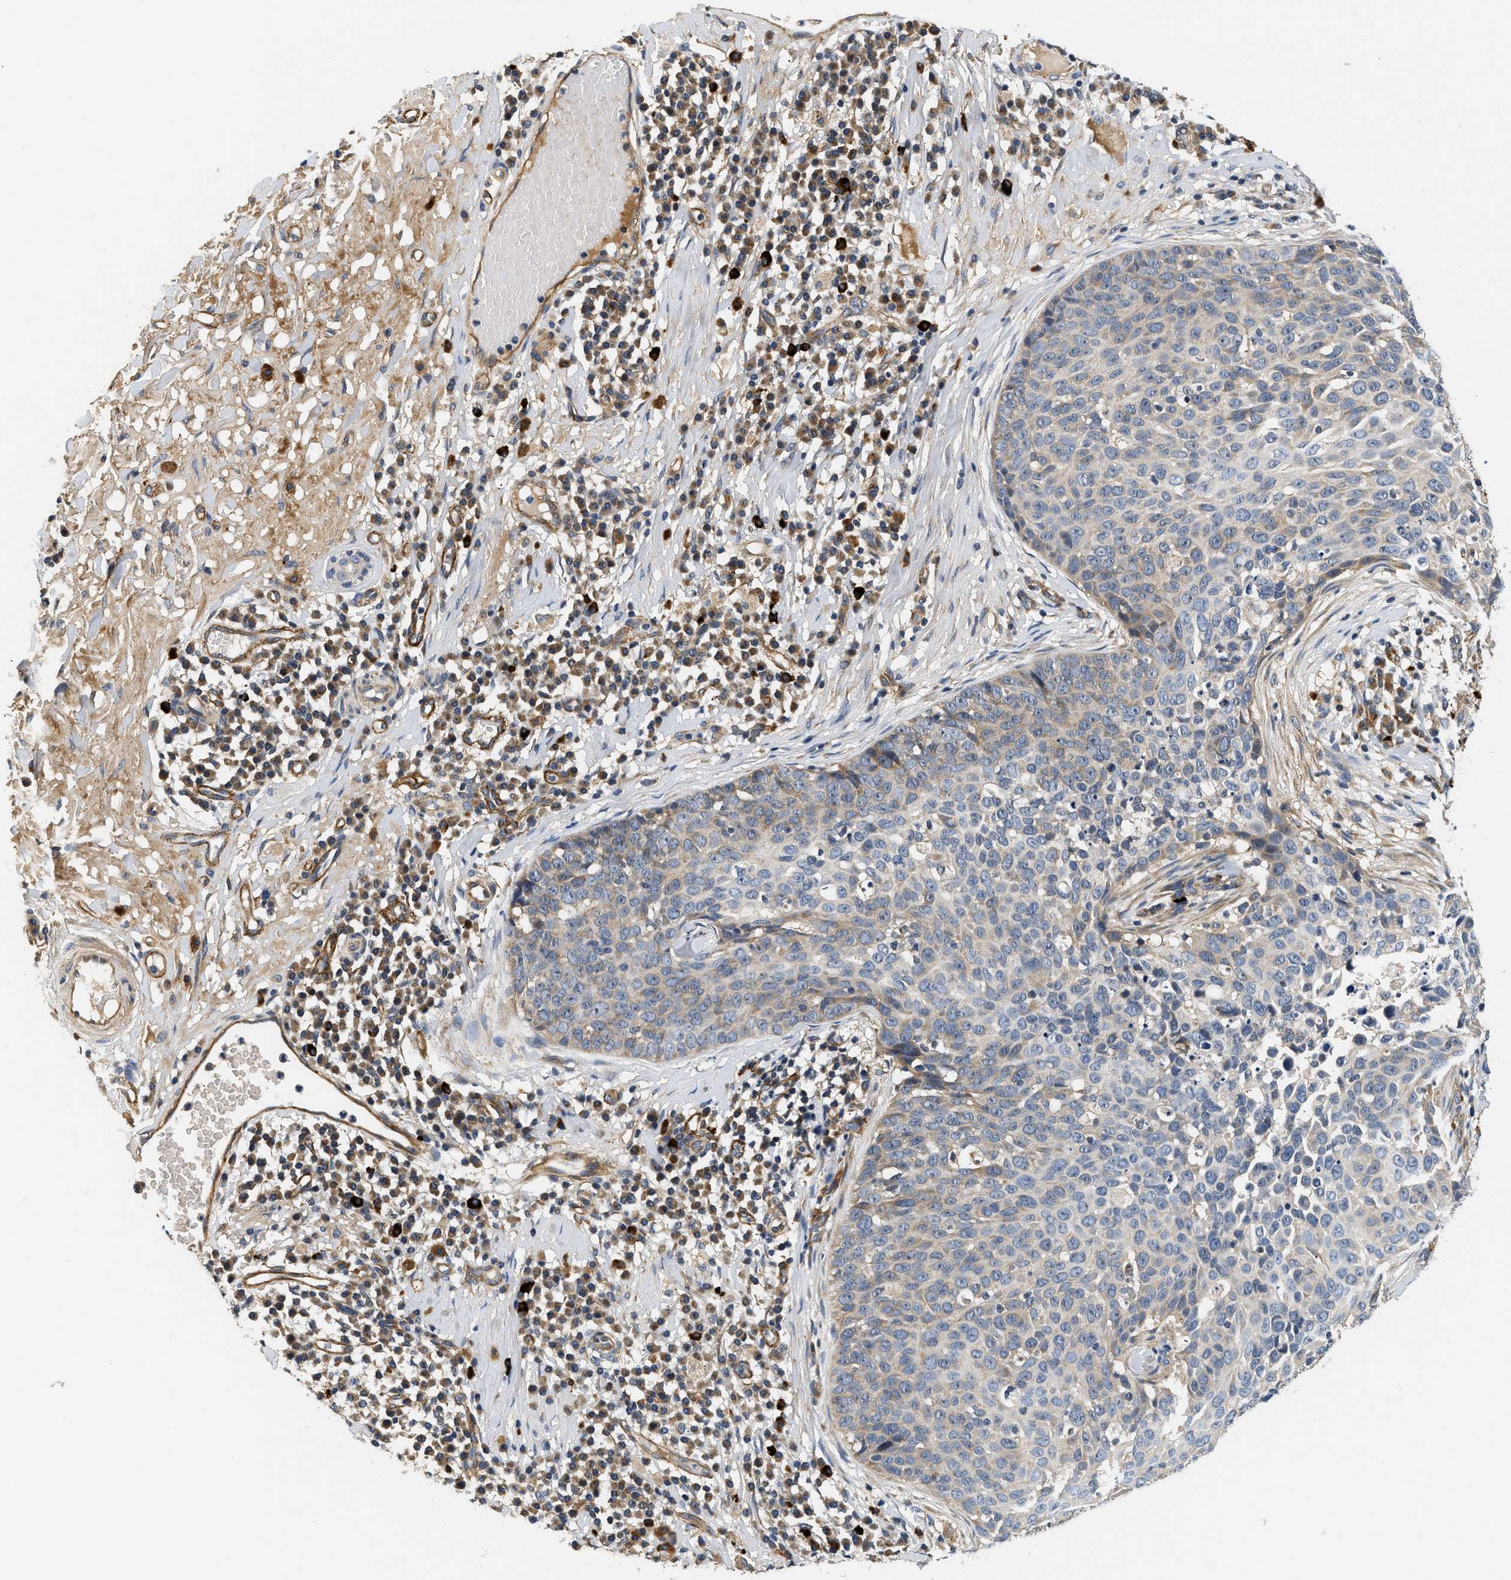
{"staining": {"intensity": "weak", "quantity": "25%-75%", "location": "cytoplasmic/membranous"}, "tissue": "skin cancer", "cell_type": "Tumor cells", "image_type": "cancer", "snomed": [{"axis": "morphology", "description": "Squamous cell carcinoma in situ, NOS"}, {"axis": "morphology", "description": "Squamous cell carcinoma, NOS"}, {"axis": "topography", "description": "Skin"}], "caption": "The image demonstrates staining of skin squamous cell carcinoma in situ, revealing weak cytoplasmic/membranous protein expression (brown color) within tumor cells. The protein is stained brown, and the nuclei are stained in blue (DAB IHC with brightfield microscopy, high magnification).", "gene": "NME6", "patient": {"sex": "male", "age": 93}}